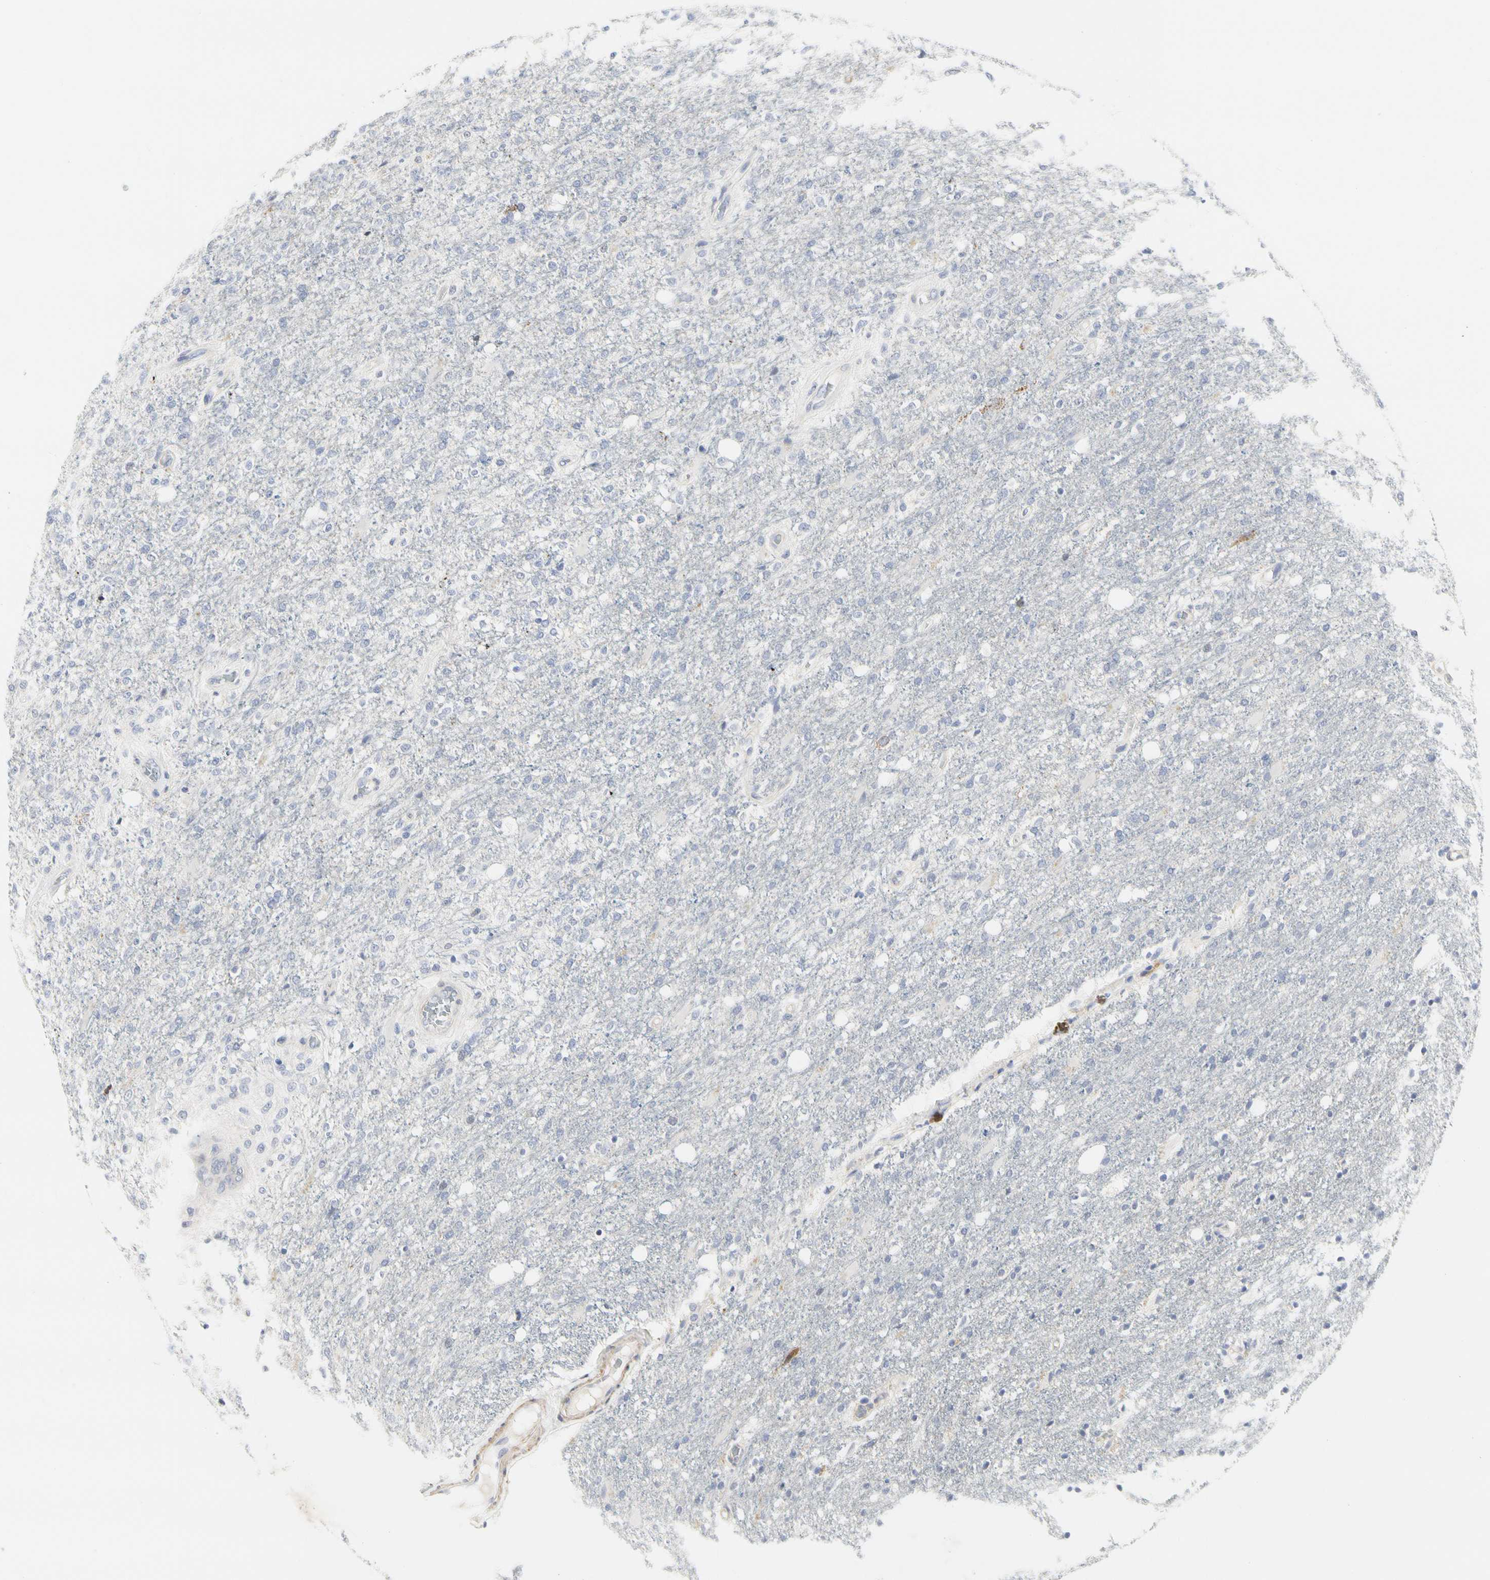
{"staining": {"intensity": "negative", "quantity": "none", "location": "none"}, "tissue": "glioma", "cell_type": "Tumor cells", "image_type": "cancer", "snomed": [{"axis": "morphology", "description": "Normal tissue, NOS"}, {"axis": "morphology", "description": "Glioma, malignant, High grade"}, {"axis": "topography", "description": "Cerebral cortex"}], "caption": "Tumor cells are negative for protein expression in human high-grade glioma (malignant).", "gene": "SHANK2", "patient": {"sex": "male", "age": 77}}